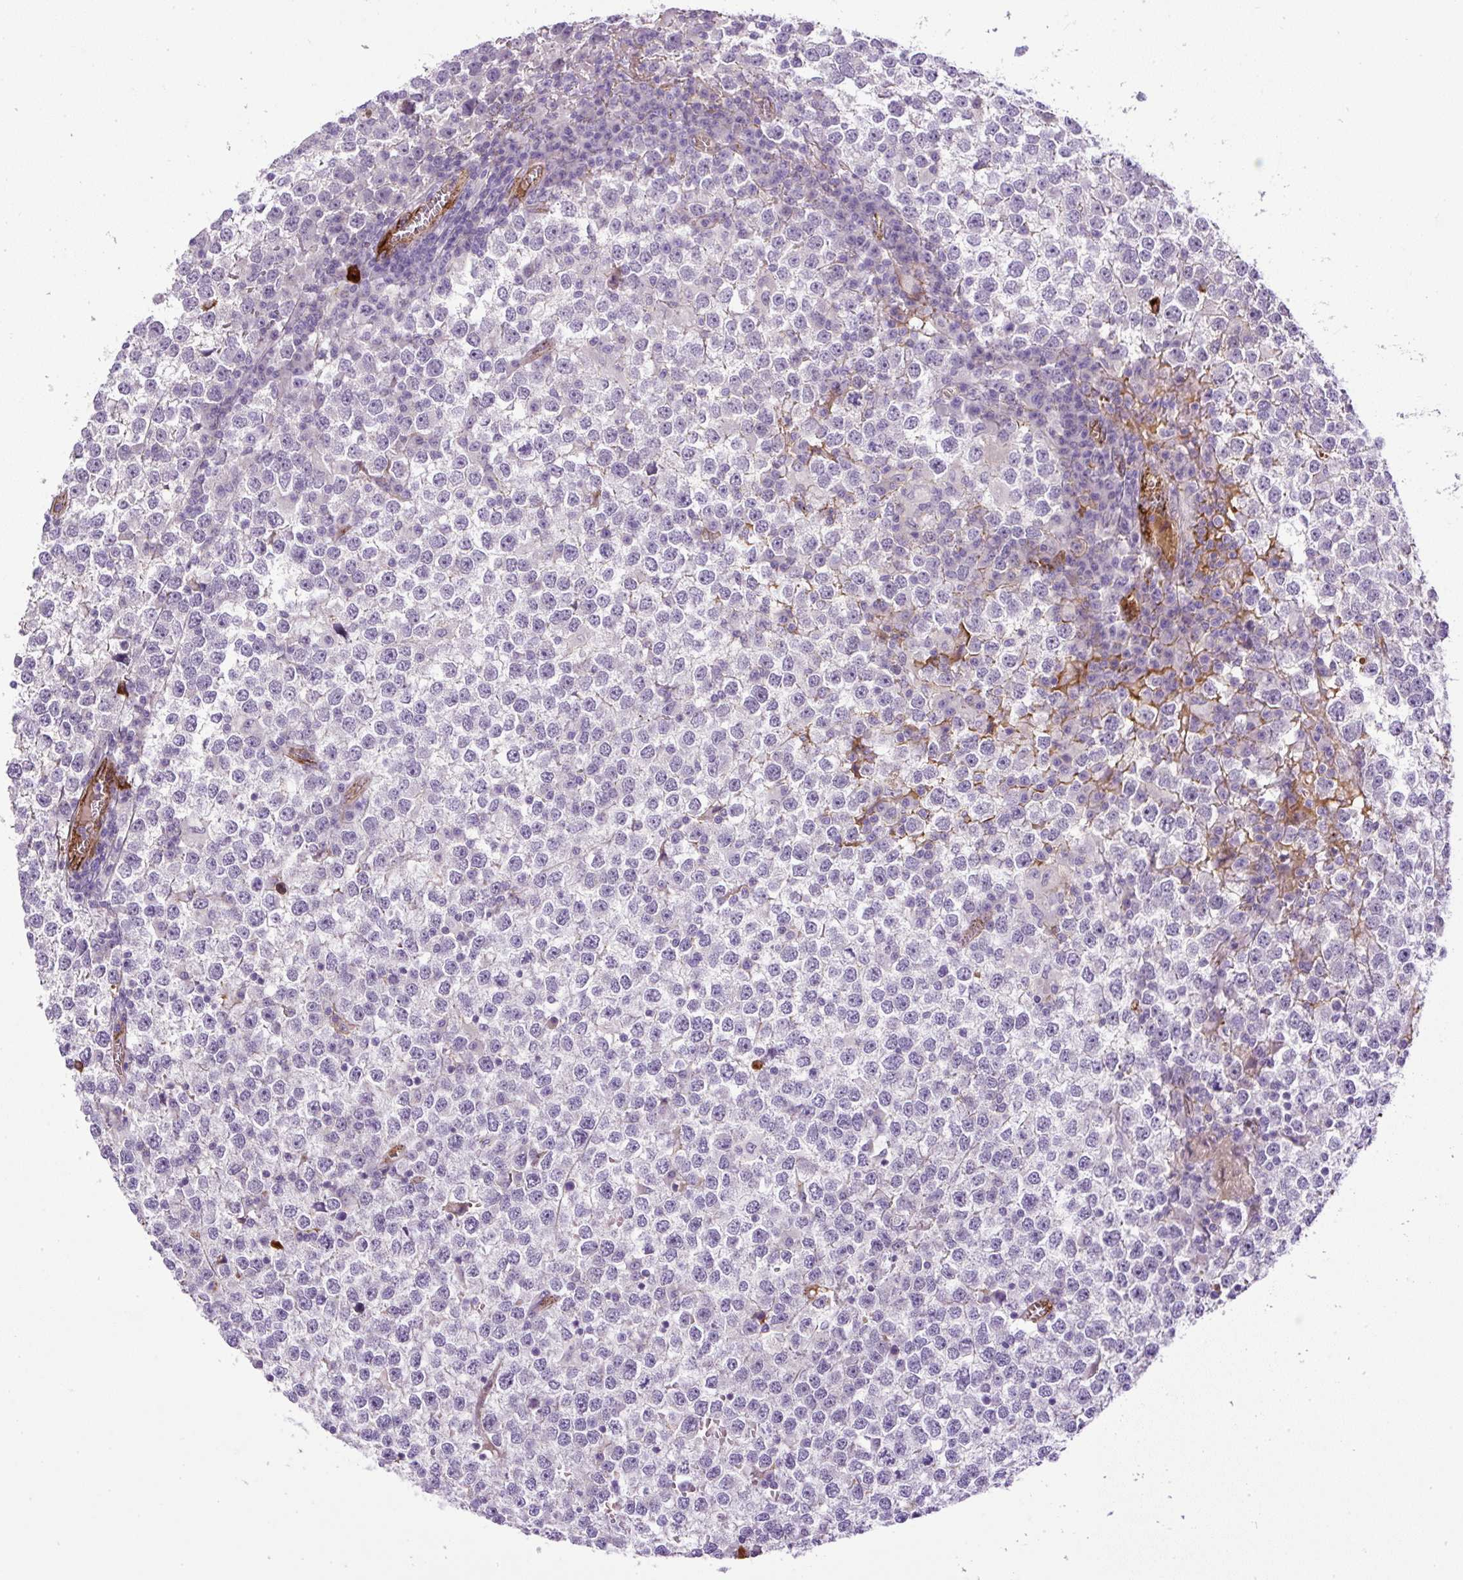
{"staining": {"intensity": "negative", "quantity": "none", "location": "none"}, "tissue": "testis cancer", "cell_type": "Tumor cells", "image_type": "cancer", "snomed": [{"axis": "morphology", "description": "Seminoma, NOS"}, {"axis": "topography", "description": "Testis"}], "caption": "High power microscopy histopathology image of an immunohistochemistry image of seminoma (testis), revealing no significant staining in tumor cells.", "gene": "LEFTY2", "patient": {"sex": "male", "age": 65}}